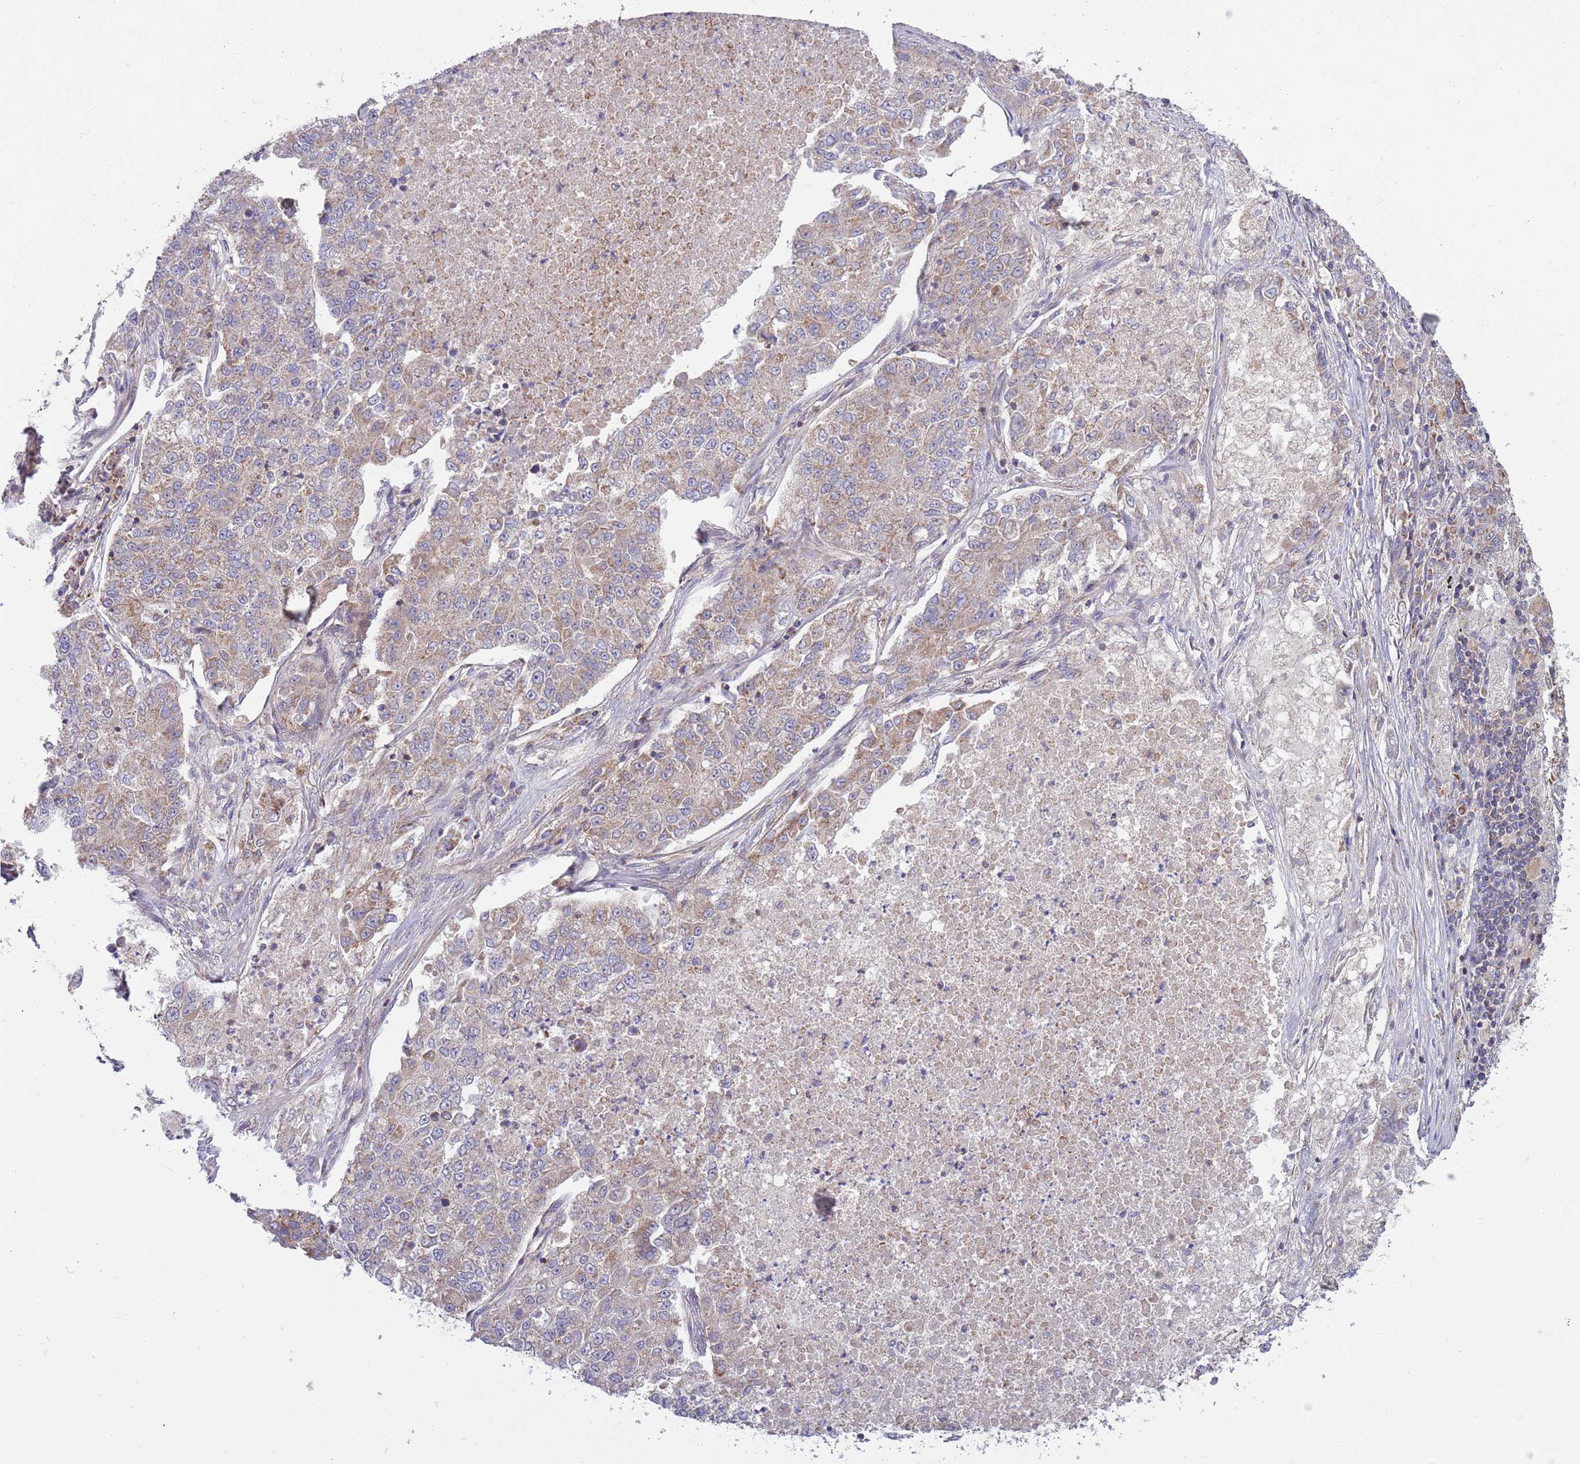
{"staining": {"intensity": "weak", "quantity": ">75%", "location": "cytoplasmic/membranous"}, "tissue": "lung cancer", "cell_type": "Tumor cells", "image_type": "cancer", "snomed": [{"axis": "morphology", "description": "Adenocarcinoma, NOS"}, {"axis": "topography", "description": "Lung"}], "caption": "The micrograph shows staining of lung cancer (adenocarcinoma), revealing weak cytoplasmic/membranous protein expression (brown color) within tumor cells.", "gene": "IRS4", "patient": {"sex": "male", "age": 49}}